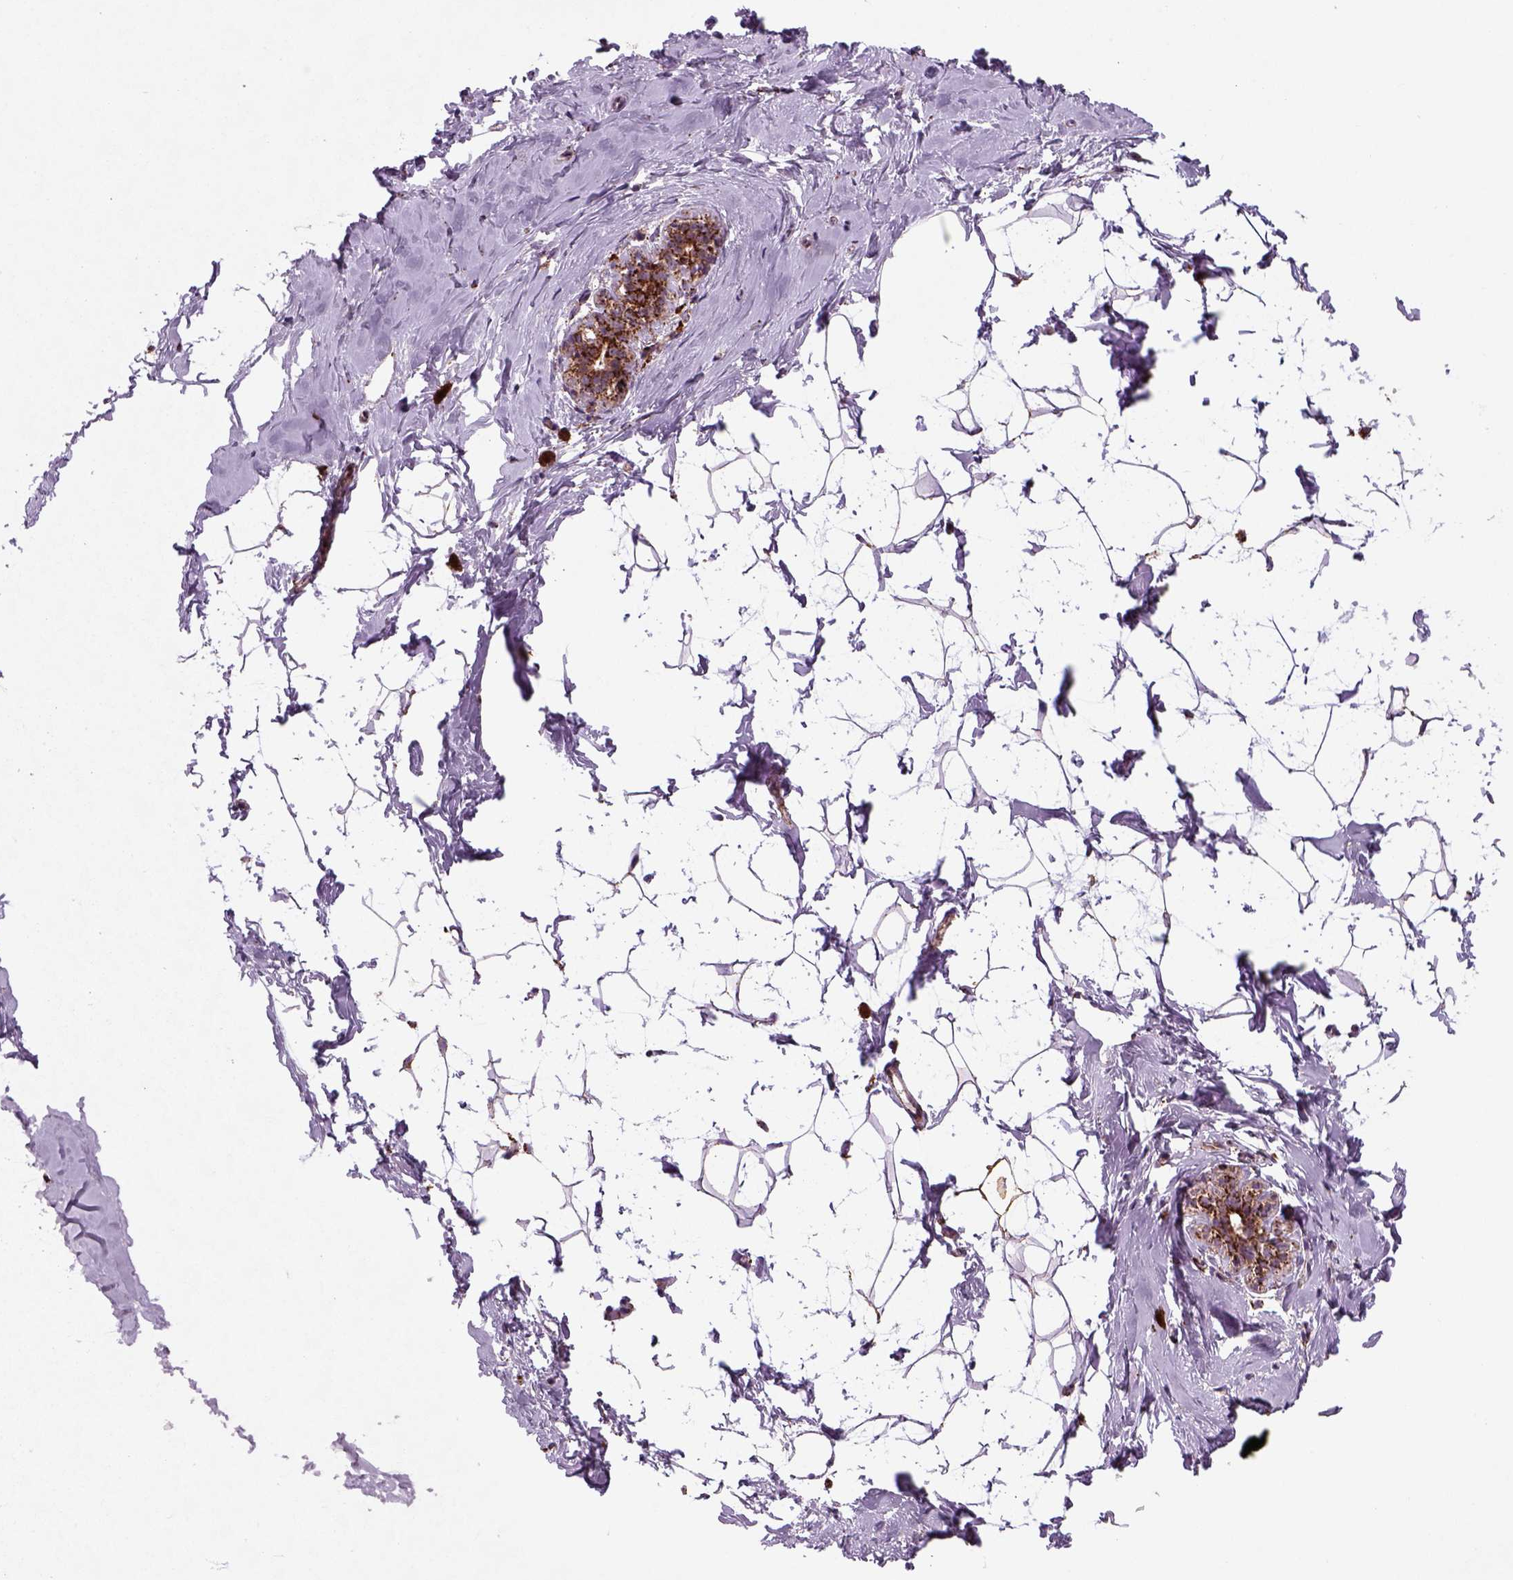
{"staining": {"intensity": "weak", "quantity": ">75%", "location": "cytoplasmic/membranous"}, "tissue": "breast", "cell_type": "Adipocytes", "image_type": "normal", "snomed": [{"axis": "morphology", "description": "Normal tissue, NOS"}, {"axis": "topography", "description": "Breast"}], "caption": "IHC of benign breast displays low levels of weak cytoplasmic/membranous expression in approximately >75% of adipocytes.", "gene": "NUDT16L1", "patient": {"sex": "female", "age": 32}}